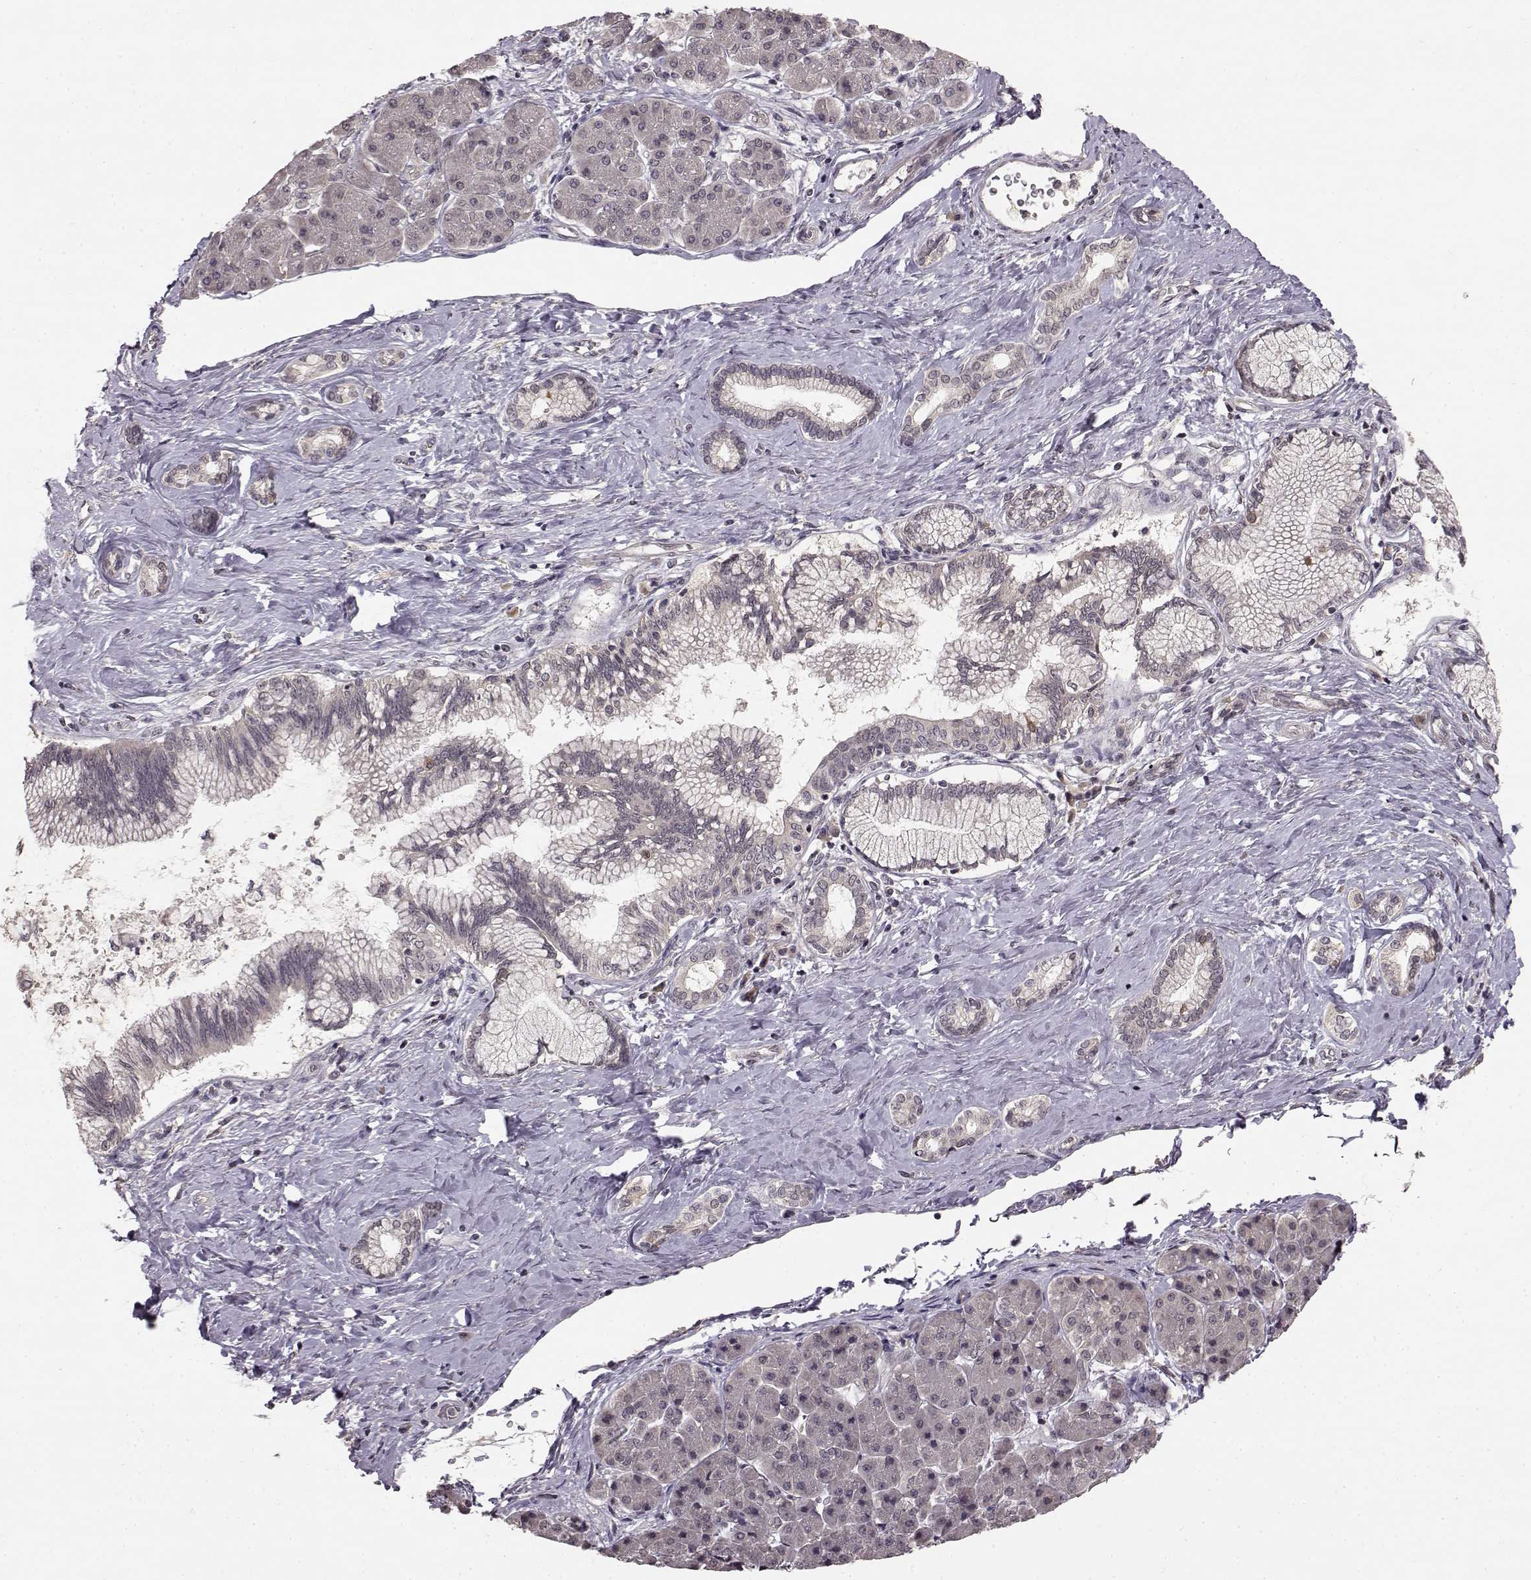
{"staining": {"intensity": "negative", "quantity": "none", "location": "none"}, "tissue": "pancreatic cancer", "cell_type": "Tumor cells", "image_type": "cancer", "snomed": [{"axis": "morphology", "description": "Adenocarcinoma, NOS"}, {"axis": "topography", "description": "Pancreas"}], "caption": "High magnification brightfield microscopy of pancreatic cancer stained with DAB (brown) and counterstained with hematoxylin (blue): tumor cells show no significant staining.", "gene": "NTRK2", "patient": {"sex": "female", "age": 73}}